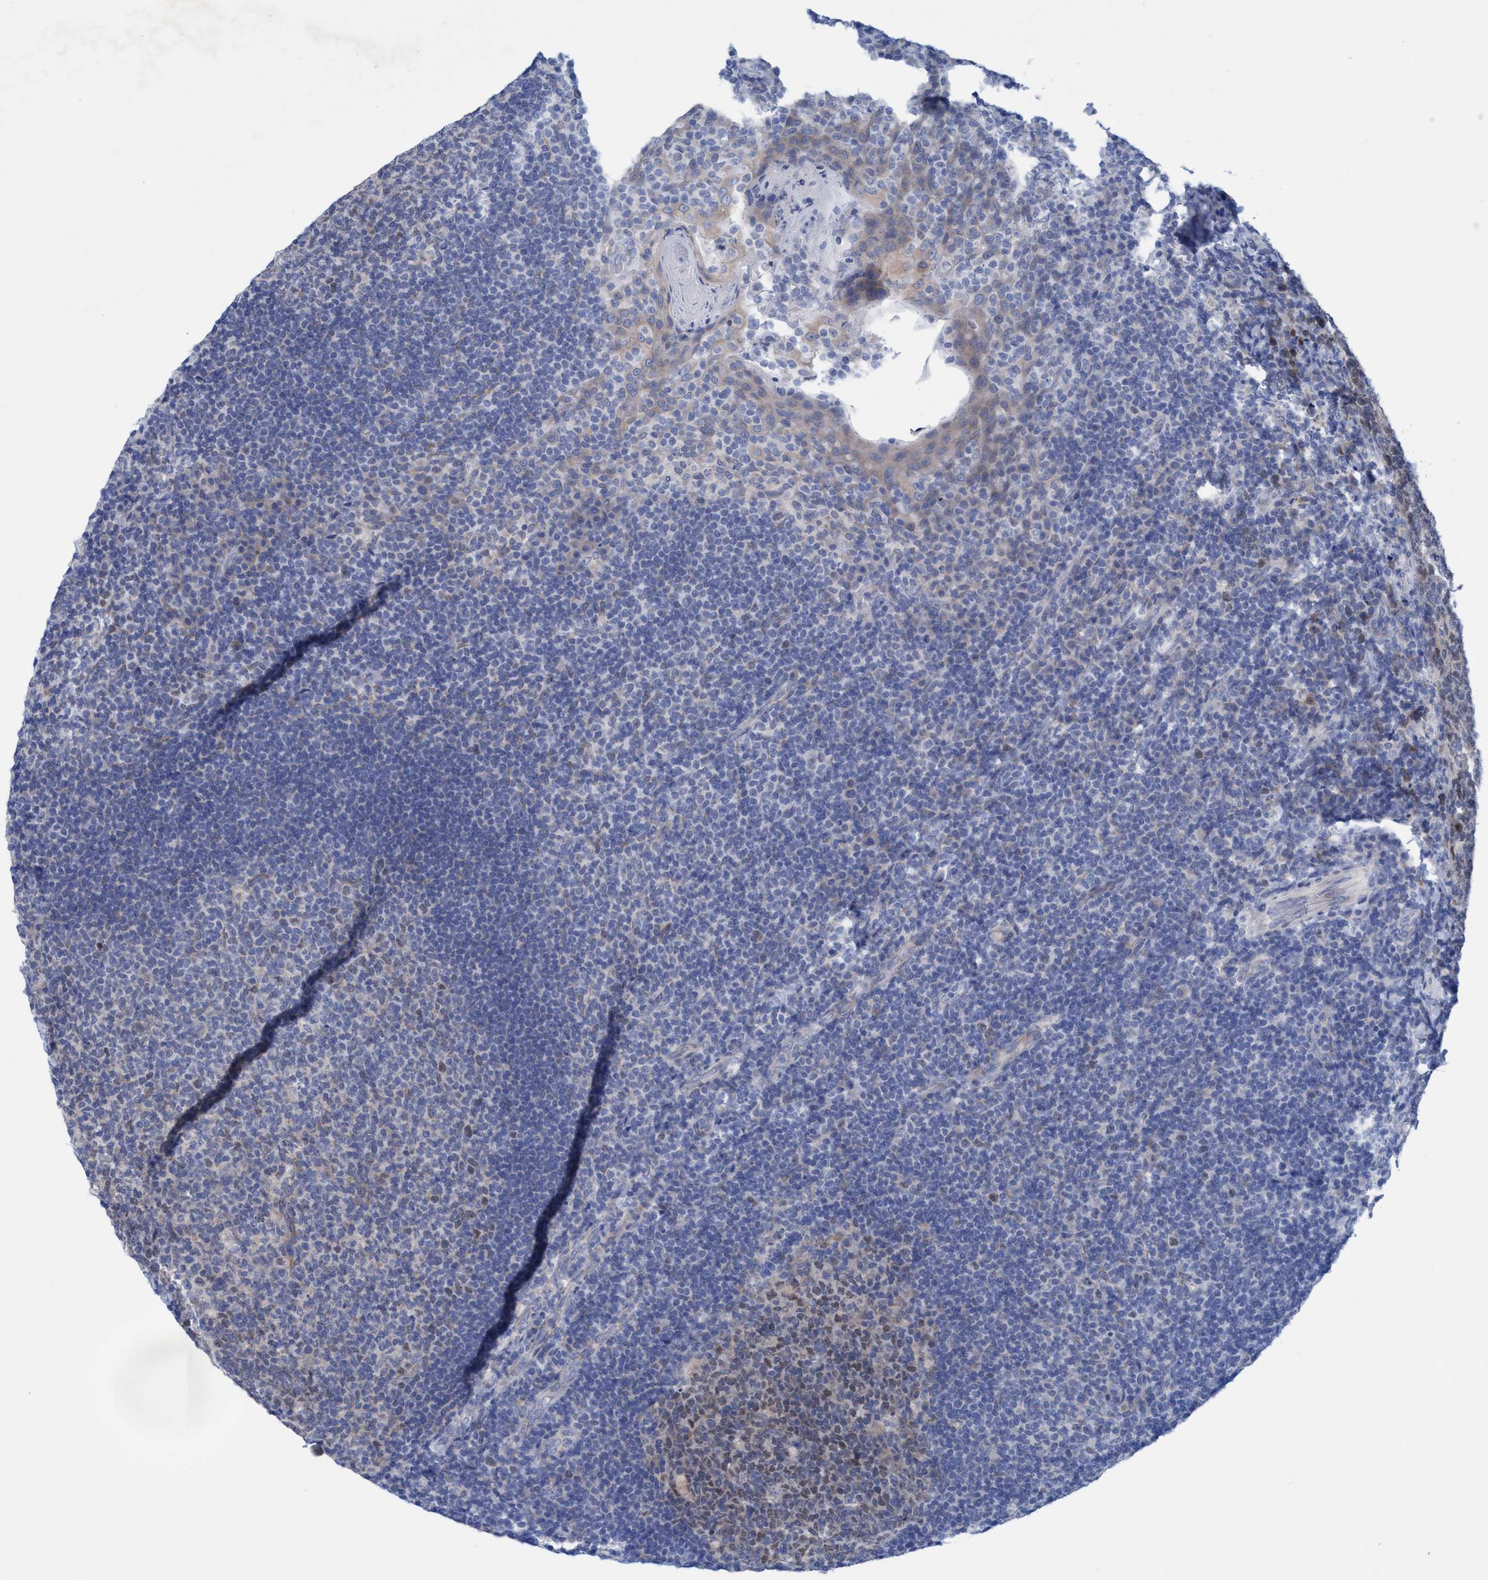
{"staining": {"intensity": "weak", "quantity": "25%-75%", "location": "cytoplasmic/membranous,nuclear"}, "tissue": "tonsil", "cell_type": "Germinal center cells", "image_type": "normal", "snomed": [{"axis": "morphology", "description": "Normal tissue, NOS"}, {"axis": "topography", "description": "Tonsil"}], "caption": "Human tonsil stained with a protein marker demonstrates weak staining in germinal center cells.", "gene": "RSAD1", "patient": {"sex": "male", "age": 17}}